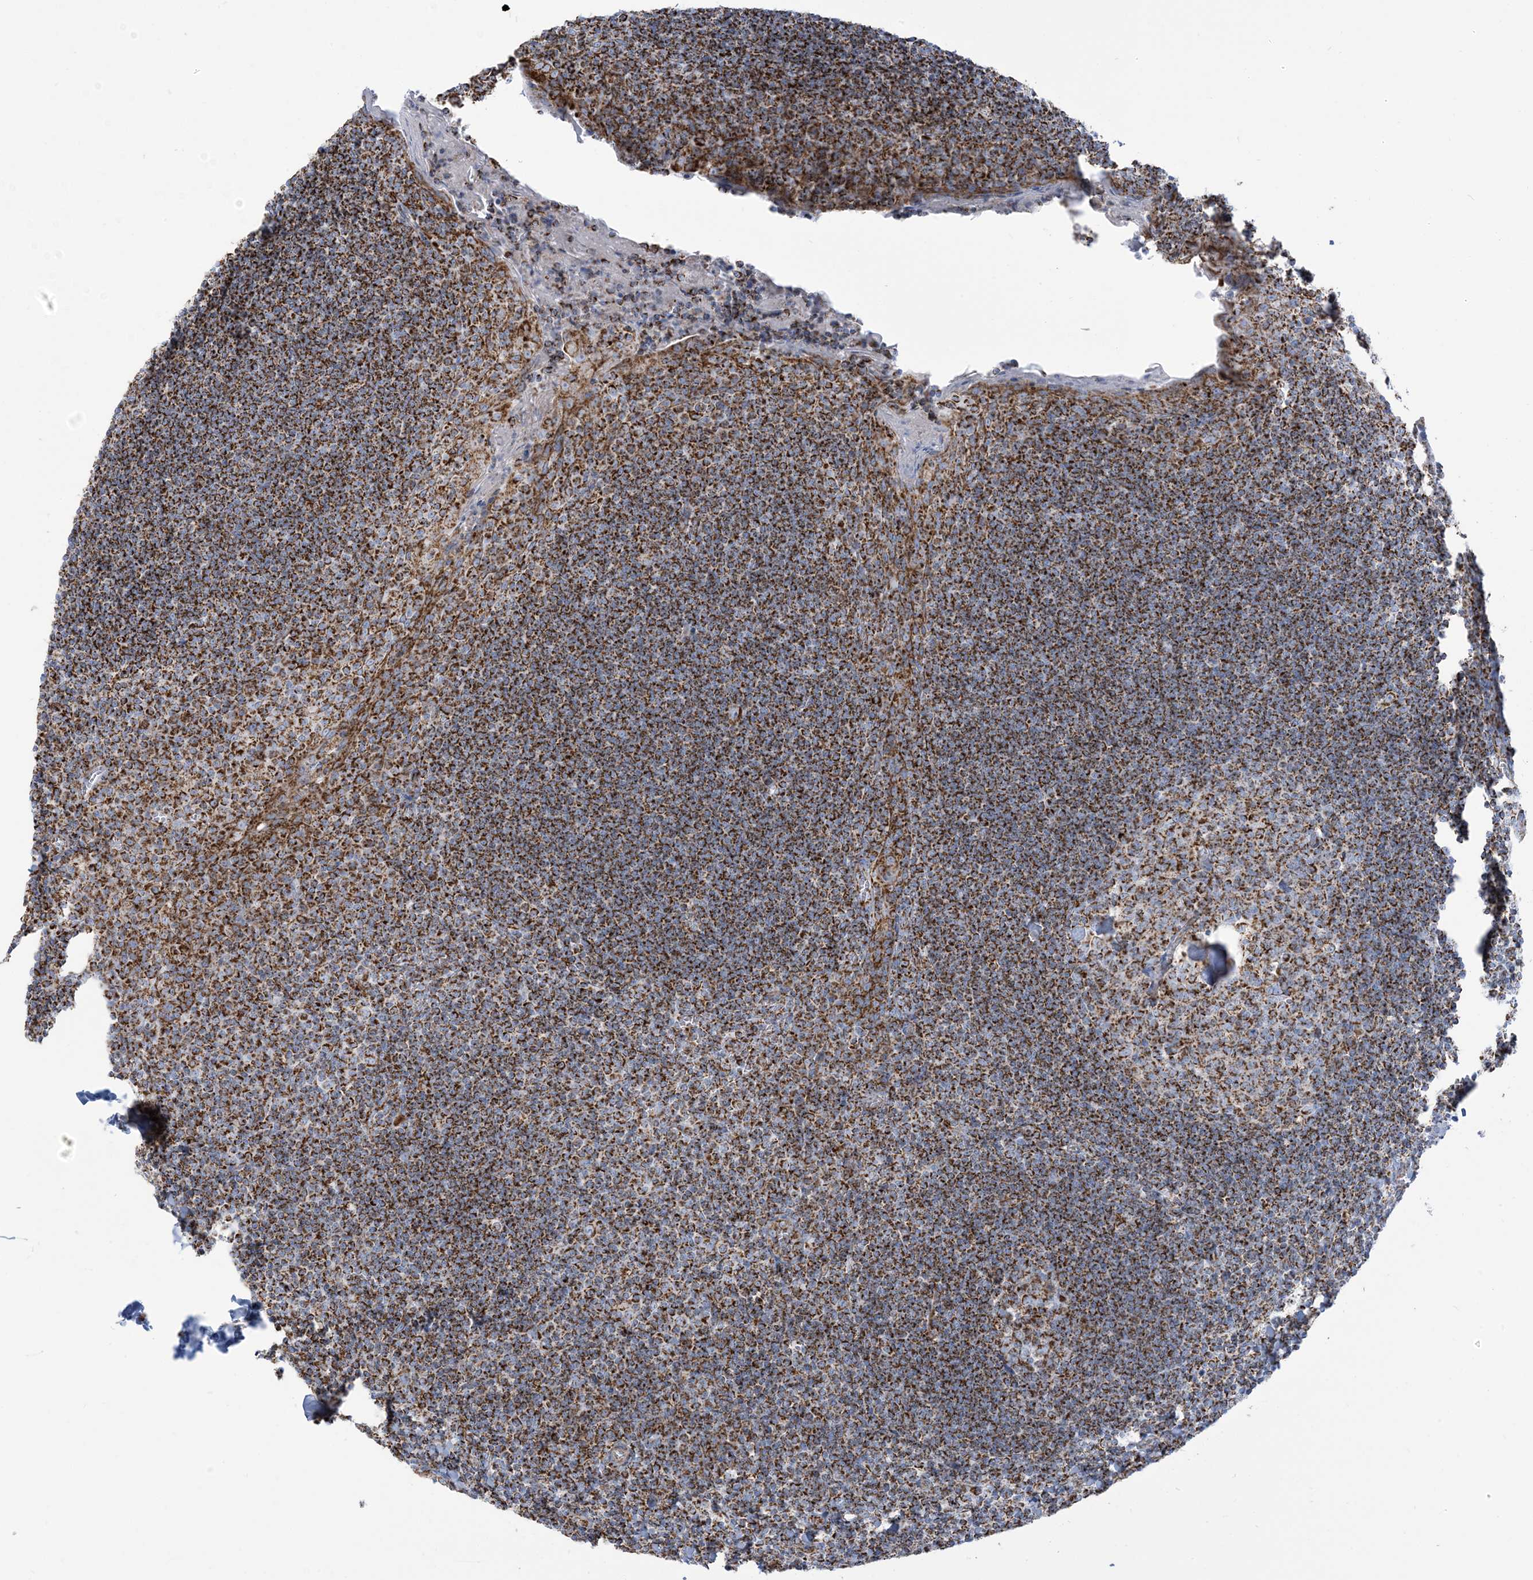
{"staining": {"intensity": "strong", "quantity": ">75%", "location": "cytoplasmic/membranous"}, "tissue": "tonsil", "cell_type": "Germinal center cells", "image_type": "normal", "snomed": [{"axis": "morphology", "description": "Normal tissue, NOS"}, {"axis": "topography", "description": "Tonsil"}], "caption": "Germinal center cells demonstrate high levels of strong cytoplasmic/membranous expression in approximately >75% of cells in unremarkable tonsil. (DAB = brown stain, brightfield microscopy at high magnification).", "gene": "SAMM50", "patient": {"sex": "male", "age": 27}}